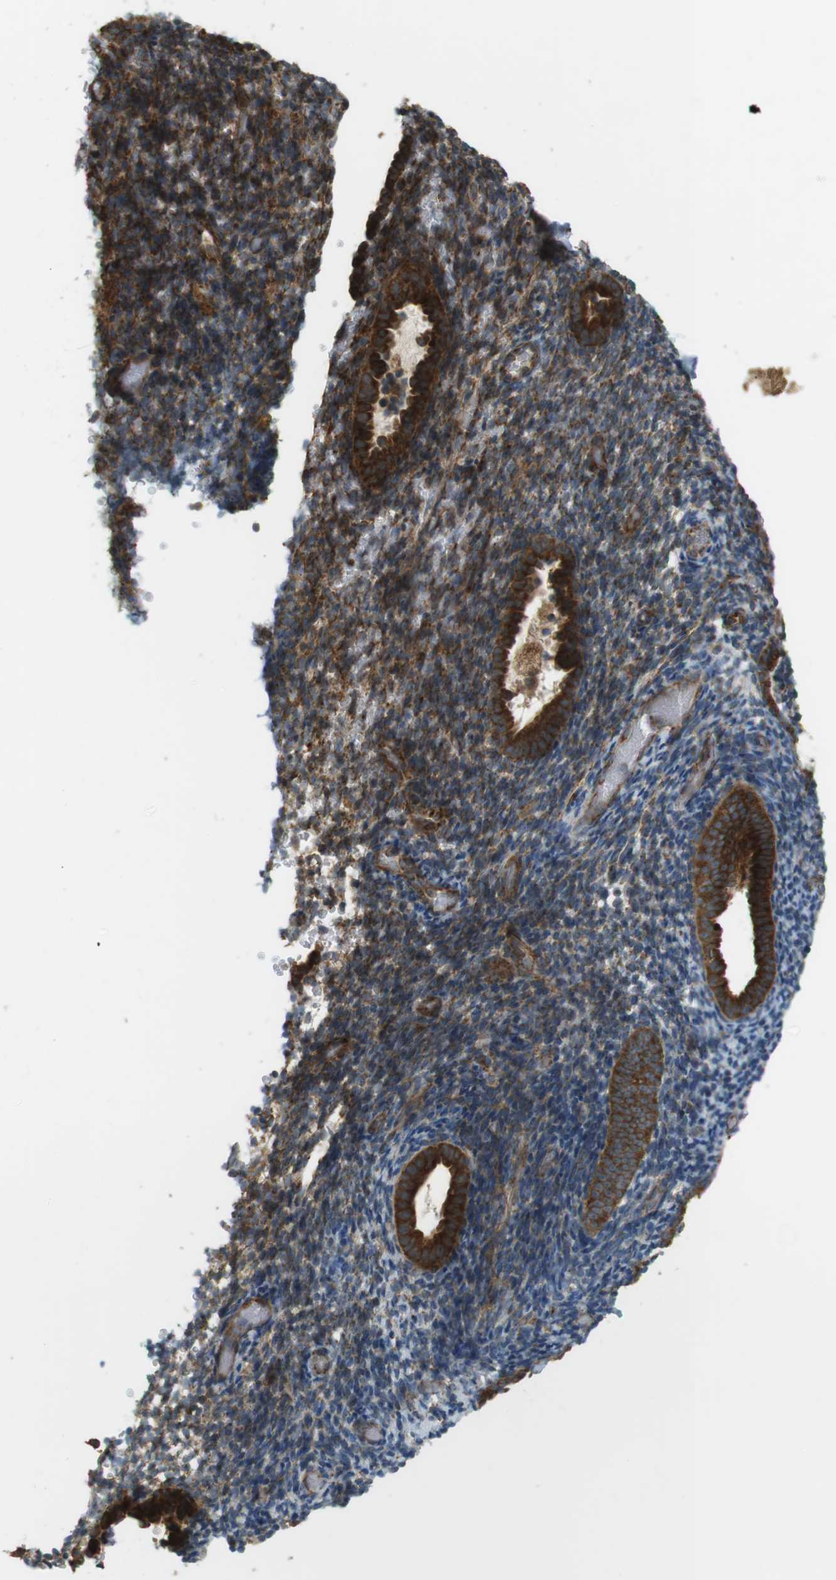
{"staining": {"intensity": "moderate", "quantity": "25%-75%", "location": "cytoplasmic/membranous"}, "tissue": "endometrium", "cell_type": "Cells in endometrial stroma", "image_type": "normal", "snomed": [{"axis": "morphology", "description": "Normal tissue, NOS"}, {"axis": "topography", "description": "Endometrium"}], "caption": "Unremarkable endometrium was stained to show a protein in brown. There is medium levels of moderate cytoplasmic/membranous staining in approximately 25%-75% of cells in endometrial stroma. The protein of interest is stained brown, and the nuclei are stained in blue (DAB (3,3'-diaminobenzidine) IHC with brightfield microscopy, high magnification).", "gene": "SLC41A1", "patient": {"sex": "female", "age": 51}}